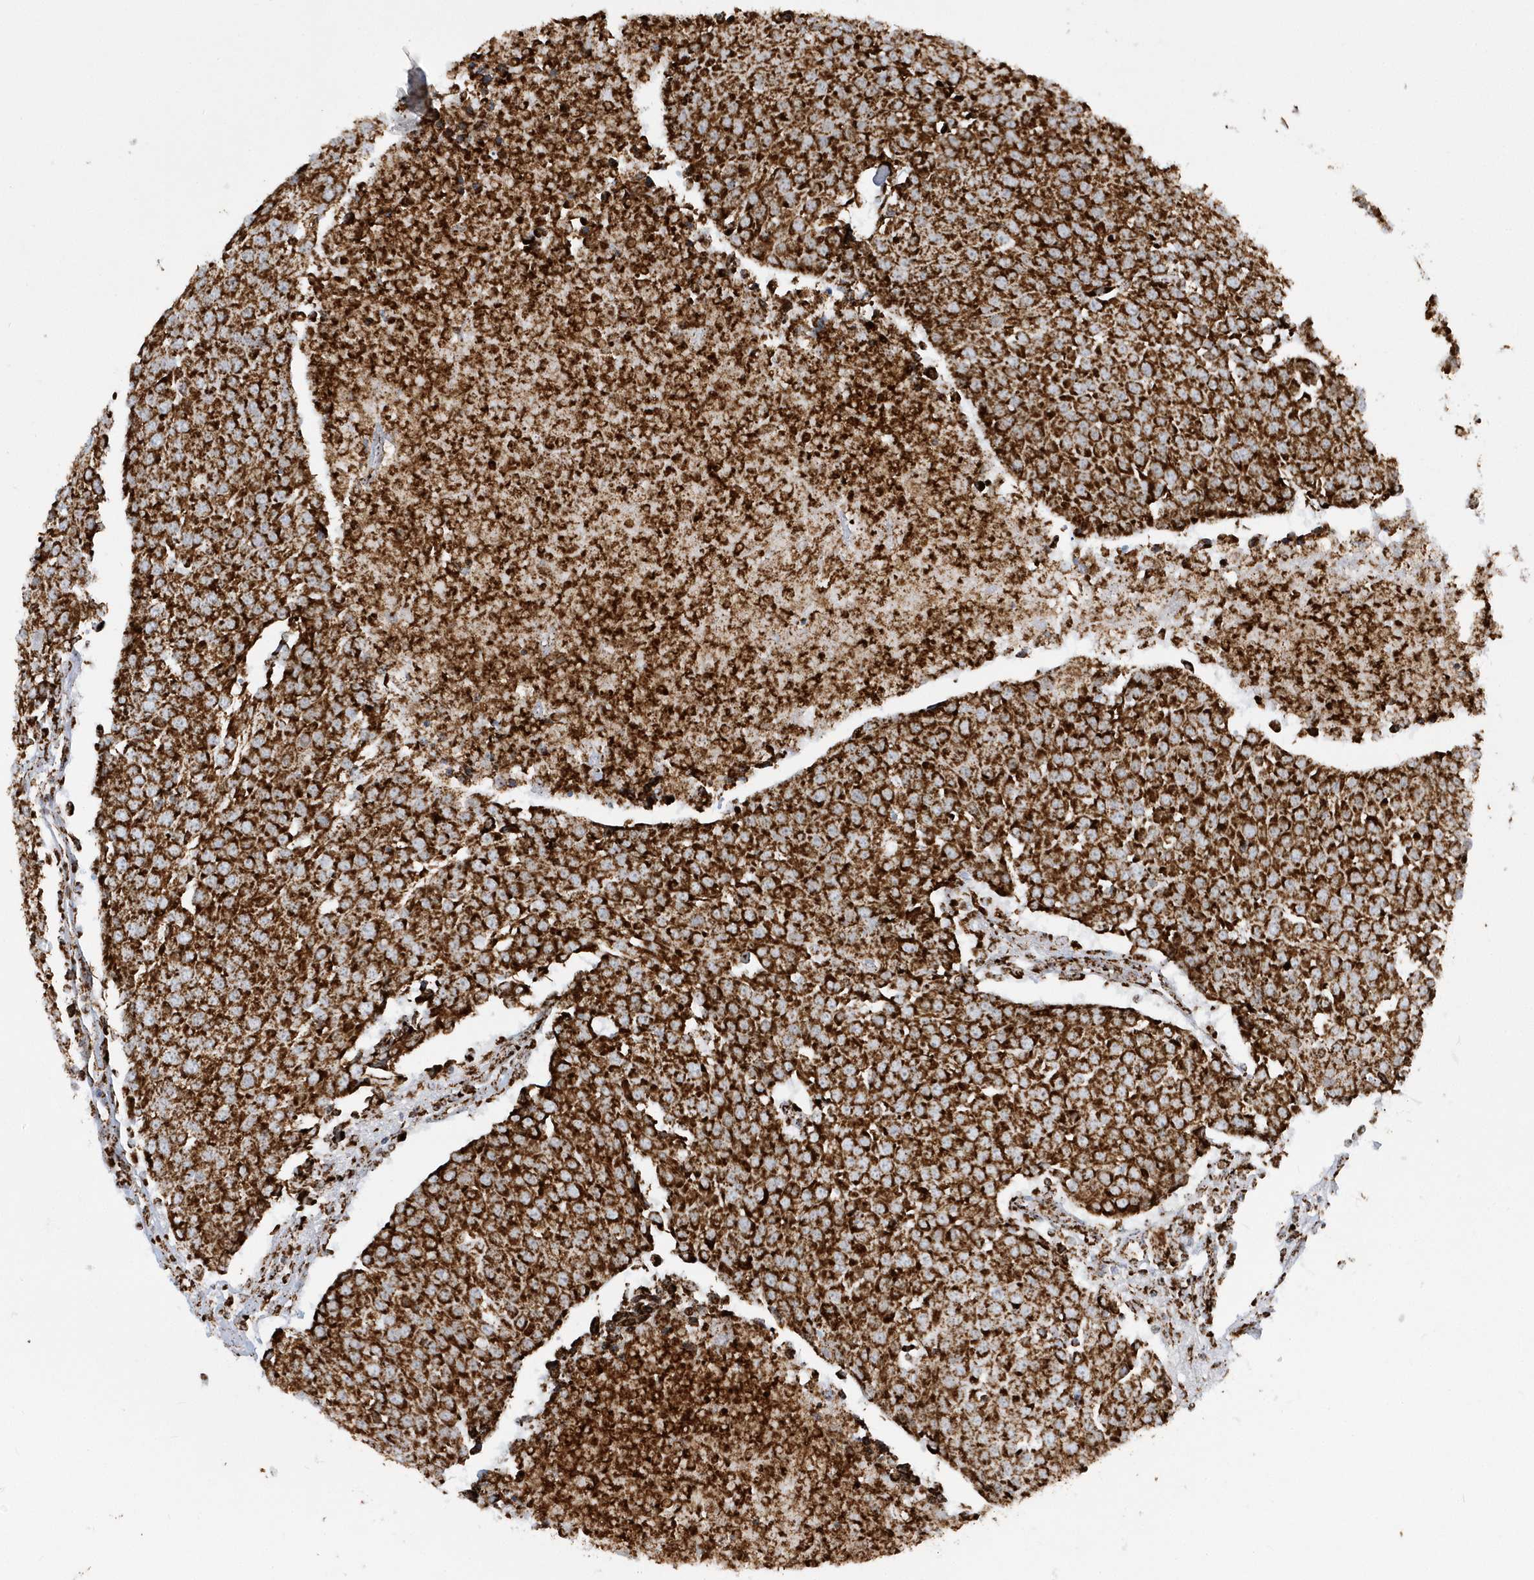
{"staining": {"intensity": "strong", "quantity": ">75%", "location": "cytoplasmic/membranous"}, "tissue": "urothelial cancer", "cell_type": "Tumor cells", "image_type": "cancer", "snomed": [{"axis": "morphology", "description": "Urothelial carcinoma, High grade"}, {"axis": "topography", "description": "Urinary bladder"}], "caption": "A photomicrograph showing strong cytoplasmic/membranous expression in about >75% of tumor cells in urothelial cancer, as visualized by brown immunohistochemical staining.", "gene": "CRY2", "patient": {"sex": "female", "age": 85}}